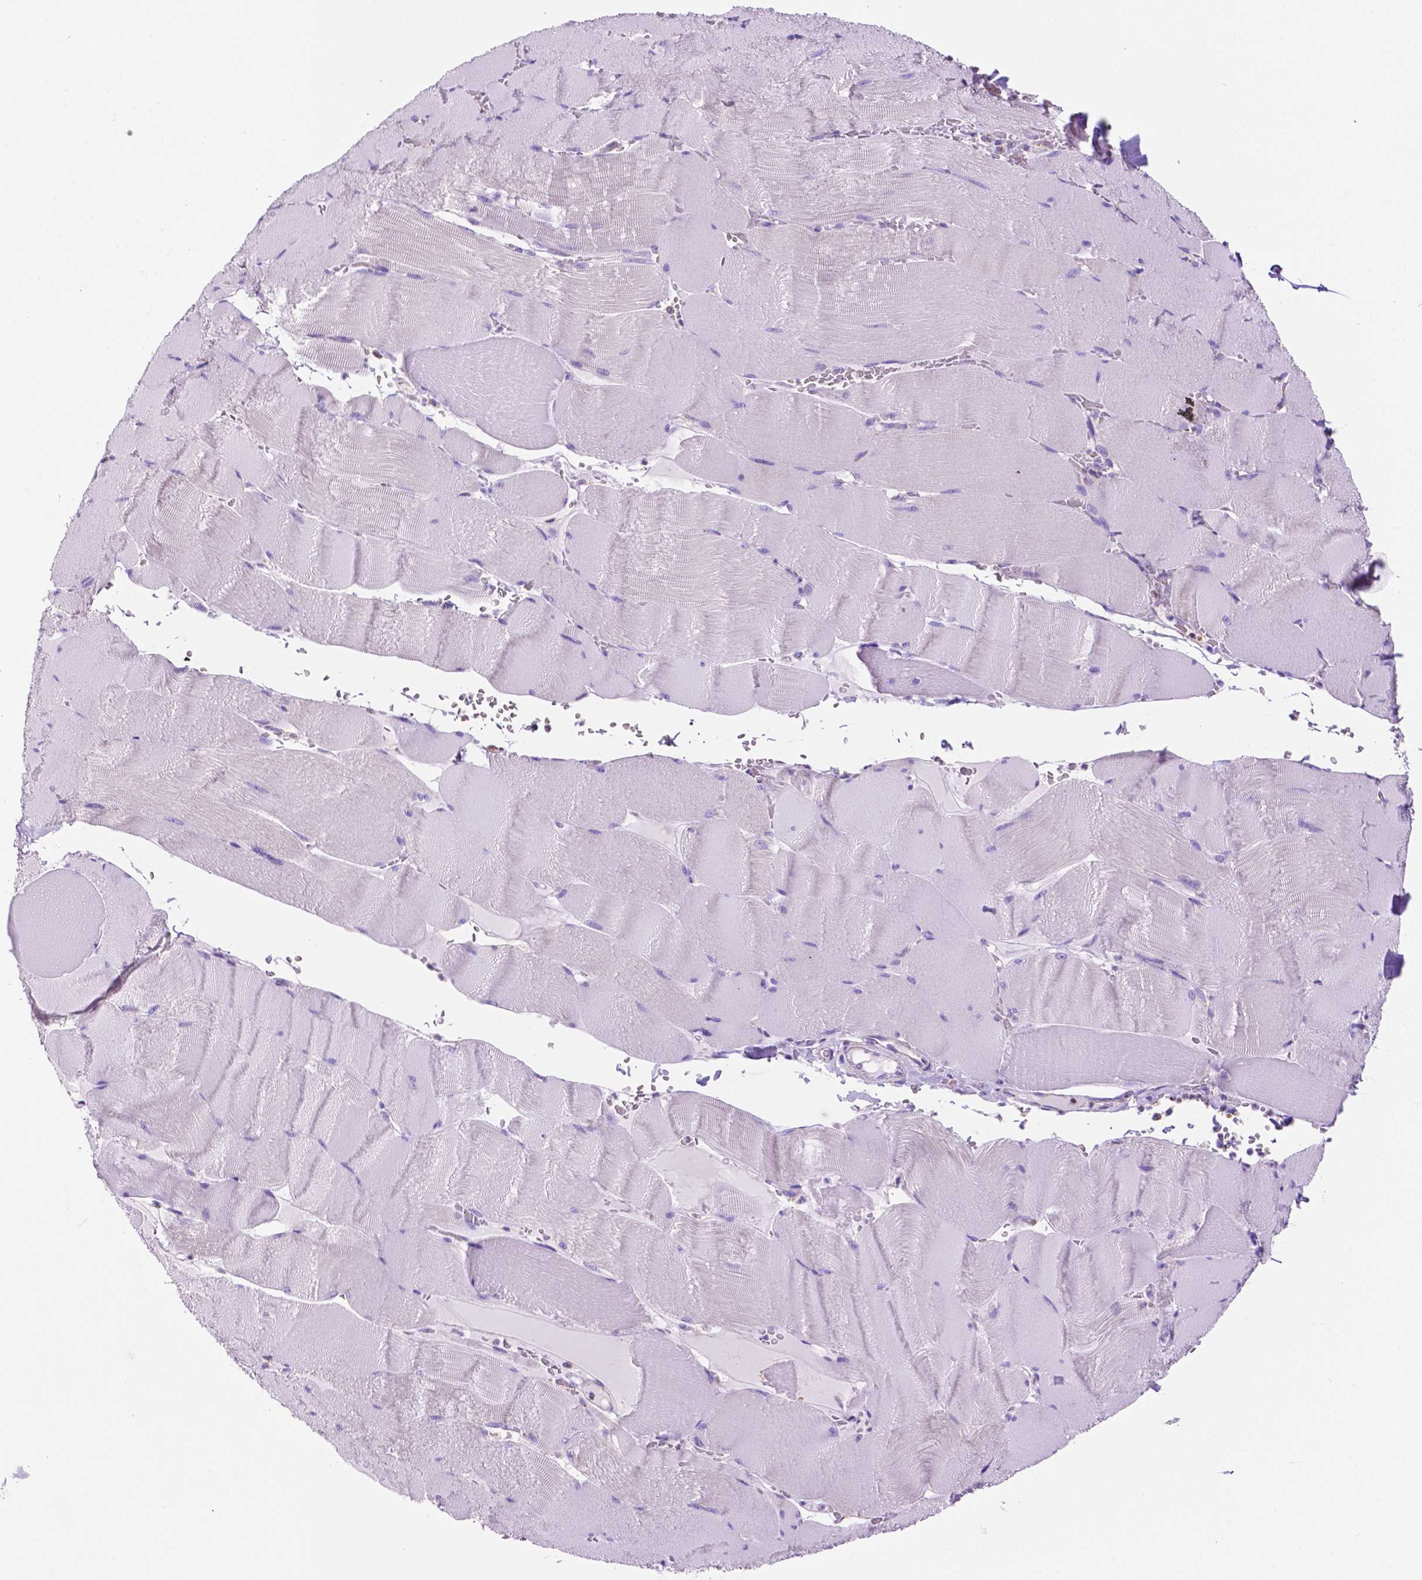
{"staining": {"intensity": "negative", "quantity": "none", "location": "none"}, "tissue": "skeletal muscle", "cell_type": "Myocytes", "image_type": "normal", "snomed": [{"axis": "morphology", "description": "Normal tissue, NOS"}, {"axis": "topography", "description": "Skeletal muscle"}], "caption": "The histopathology image demonstrates no significant staining in myocytes of skeletal muscle. The staining is performed using DAB (3,3'-diaminobenzidine) brown chromogen with nuclei counter-stained in using hematoxylin.", "gene": "GDPD5", "patient": {"sex": "male", "age": 56}}